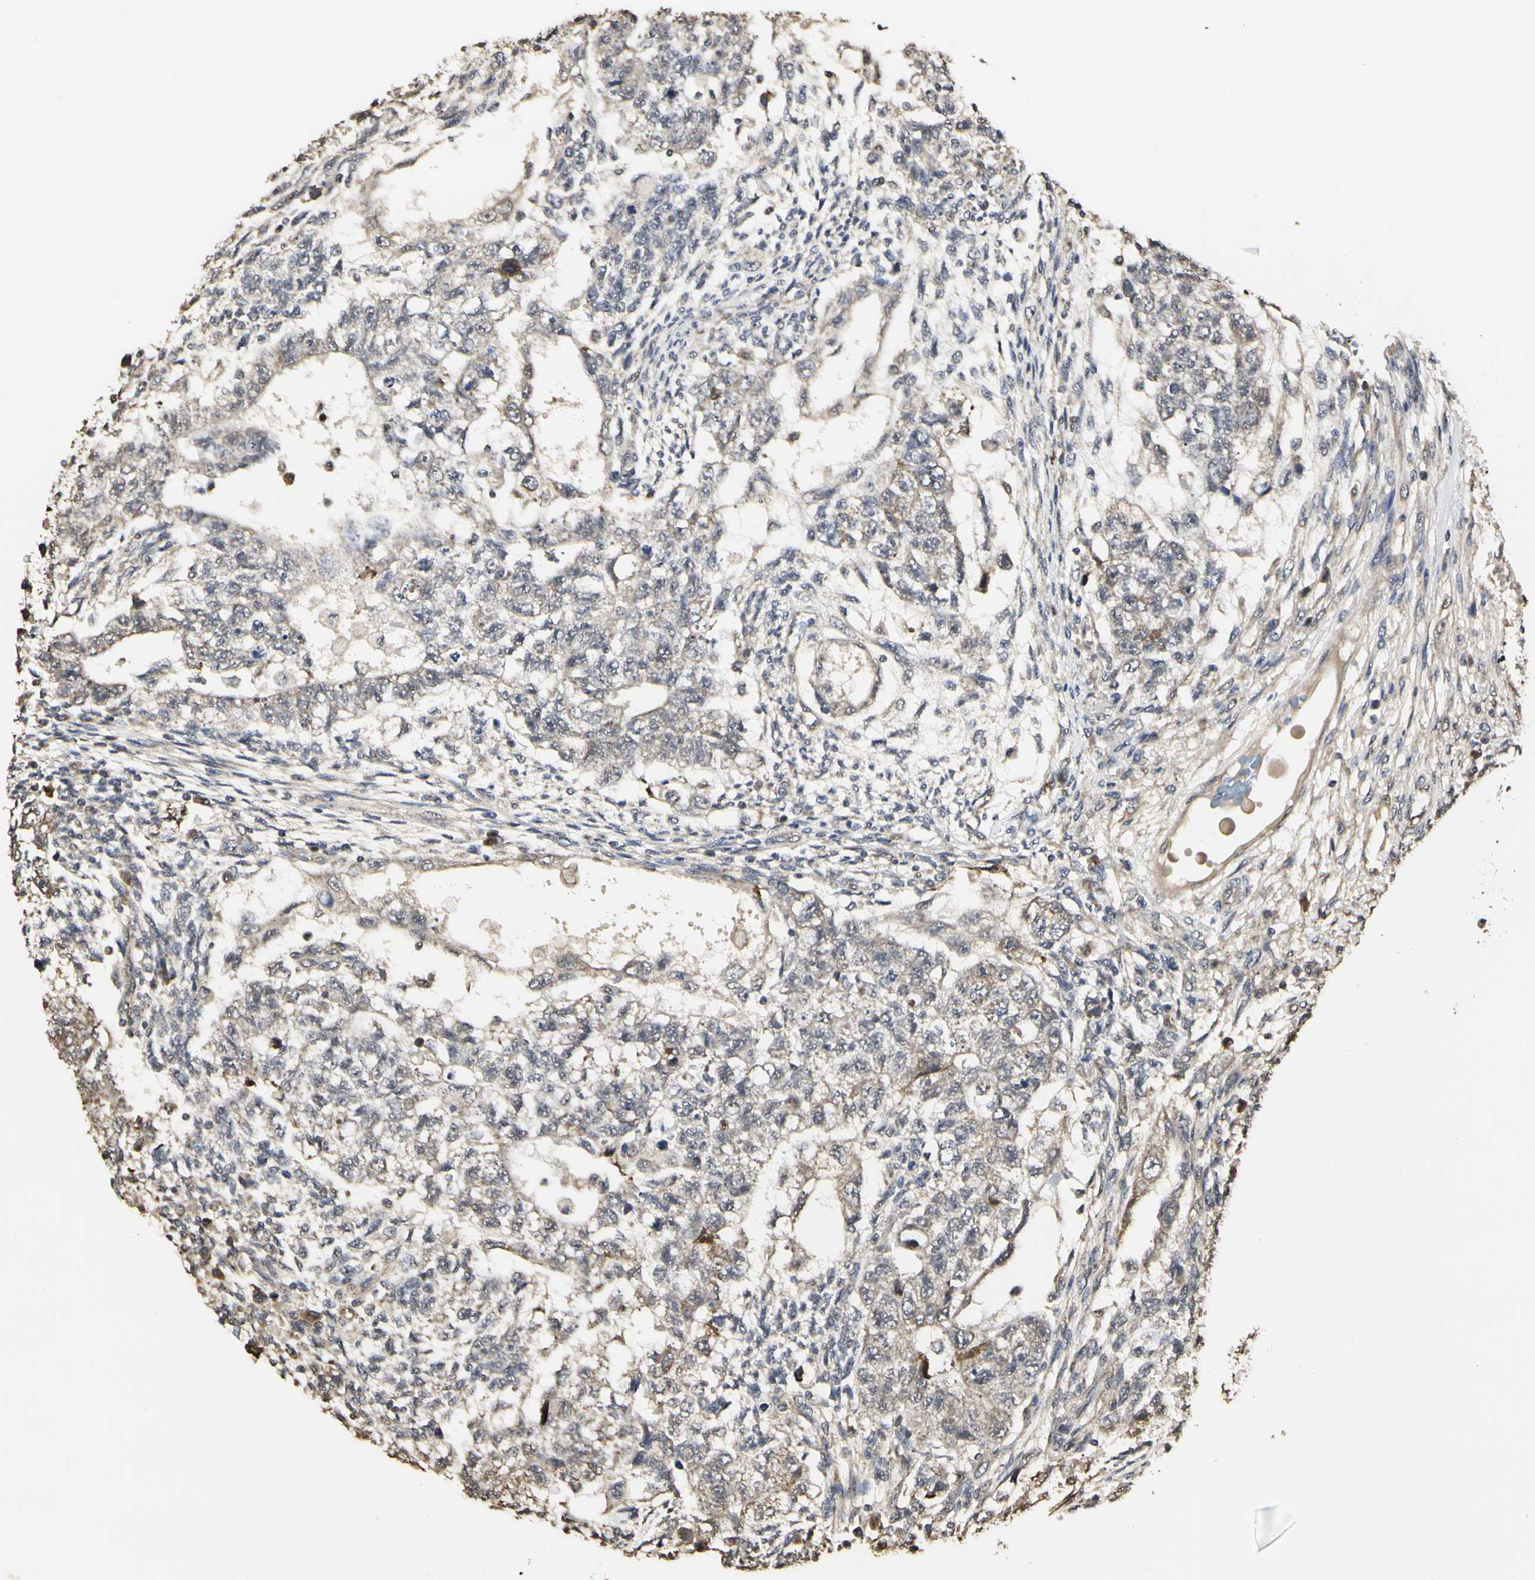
{"staining": {"intensity": "weak", "quantity": ">75%", "location": "cytoplasmic/membranous"}, "tissue": "testis cancer", "cell_type": "Tumor cells", "image_type": "cancer", "snomed": [{"axis": "morphology", "description": "Normal tissue, NOS"}, {"axis": "morphology", "description": "Carcinoma, Embryonal, NOS"}, {"axis": "topography", "description": "Testis"}], "caption": "IHC staining of testis cancer, which demonstrates low levels of weak cytoplasmic/membranous expression in about >75% of tumor cells indicating weak cytoplasmic/membranous protein positivity. The staining was performed using DAB (3,3'-diaminobenzidine) (brown) for protein detection and nuclei were counterstained in hematoxylin (blue).", "gene": "TAOK1", "patient": {"sex": "male", "age": 36}}